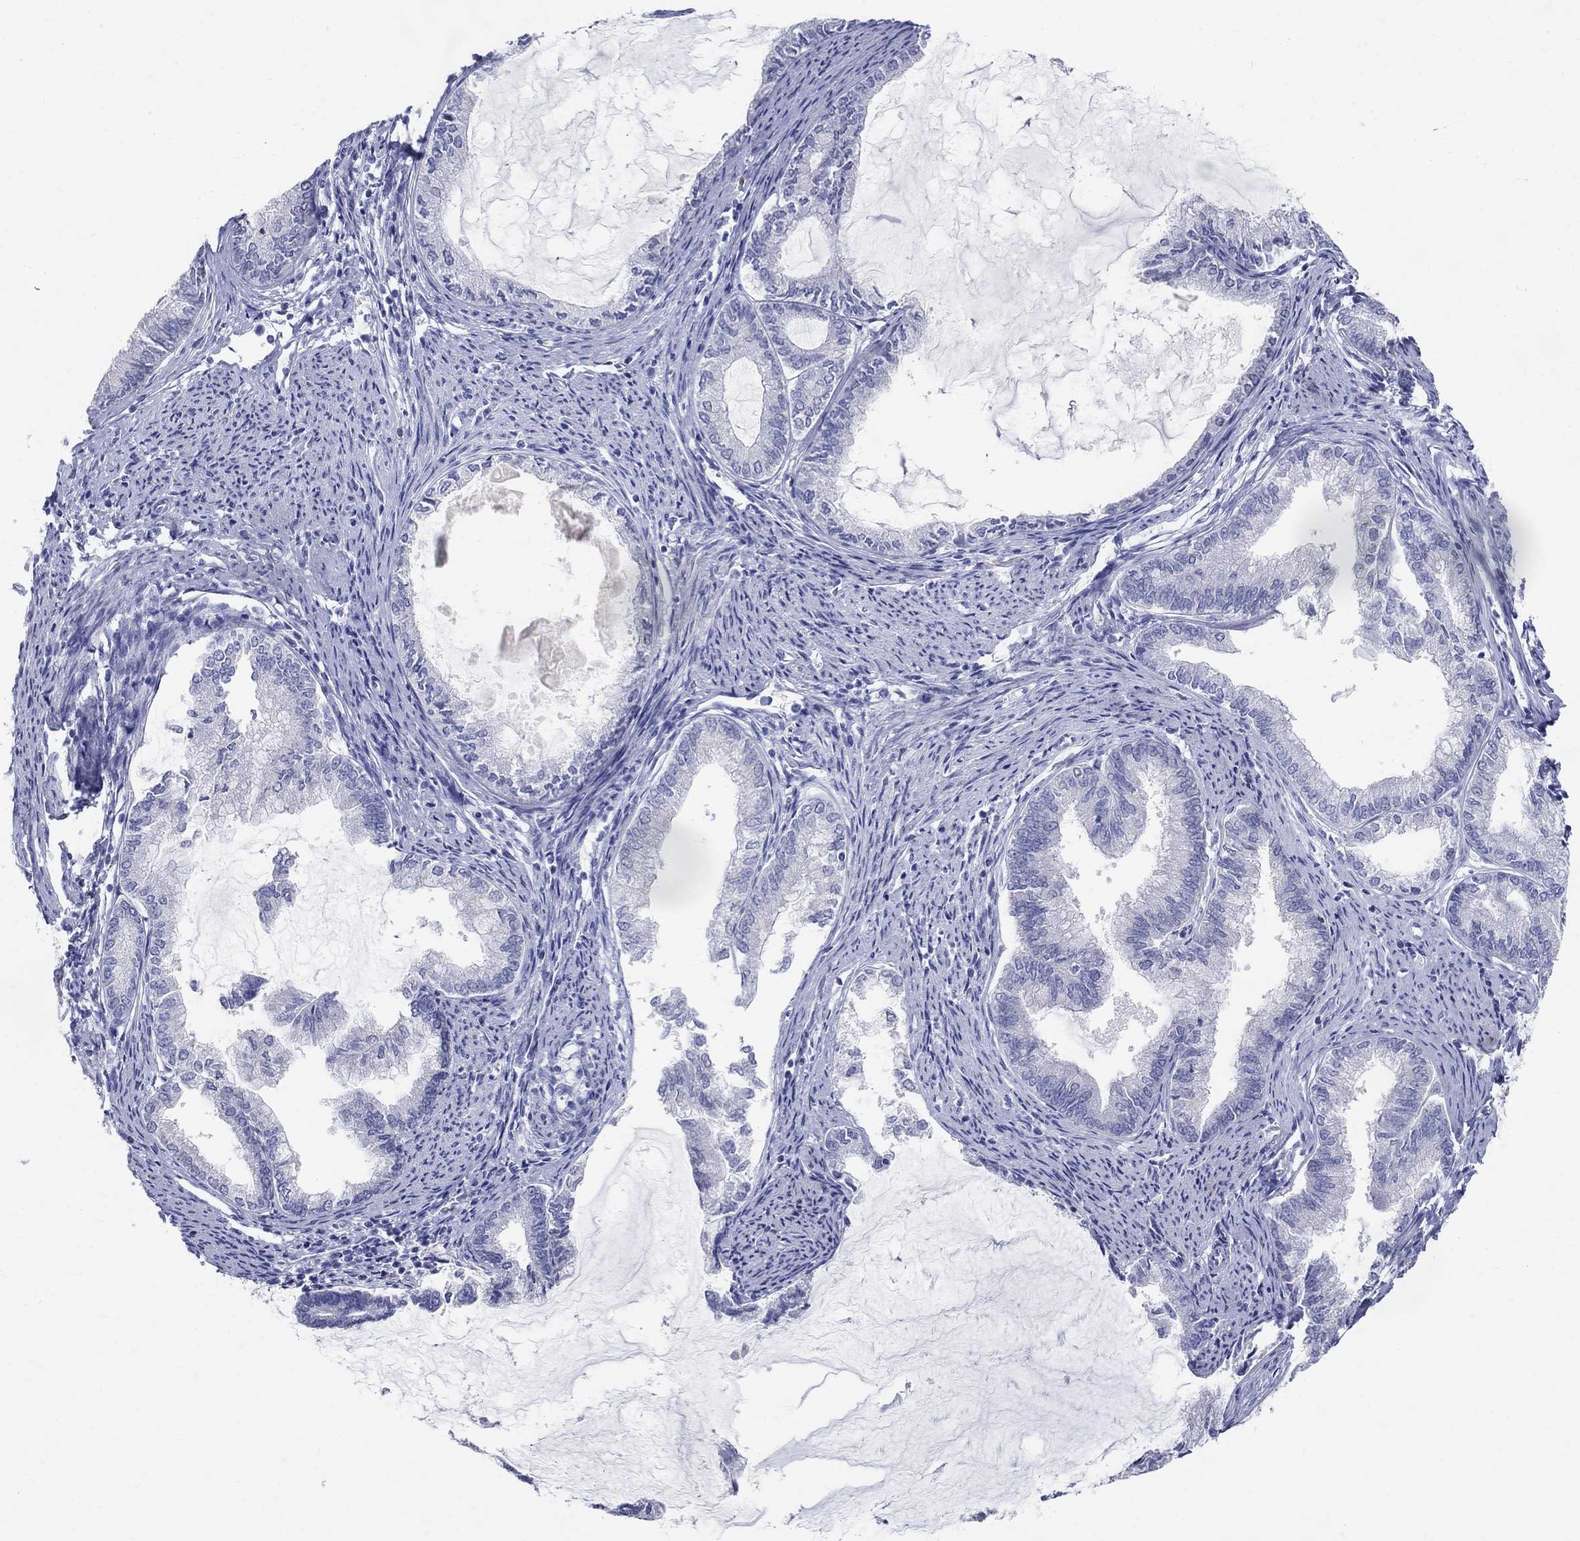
{"staining": {"intensity": "negative", "quantity": "none", "location": "none"}, "tissue": "endometrial cancer", "cell_type": "Tumor cells", "image_type": "cancer", "snomed": [{"axis": "morphology", "description": "Adenocarcinoma, NOS"}, {"axis": "topography", "description": "Endometrium"}], "caption": "Adenocarcinoma (endometrial) was stained to show a protein in brown. There is no significant expression in tumor cells. (DAB (3,3'-diaminobenzidine) IHC visualized using brightfield microscopy, high magnification).", "gene": "SOX2", "patient": {"sex": "female", "age": 86}}